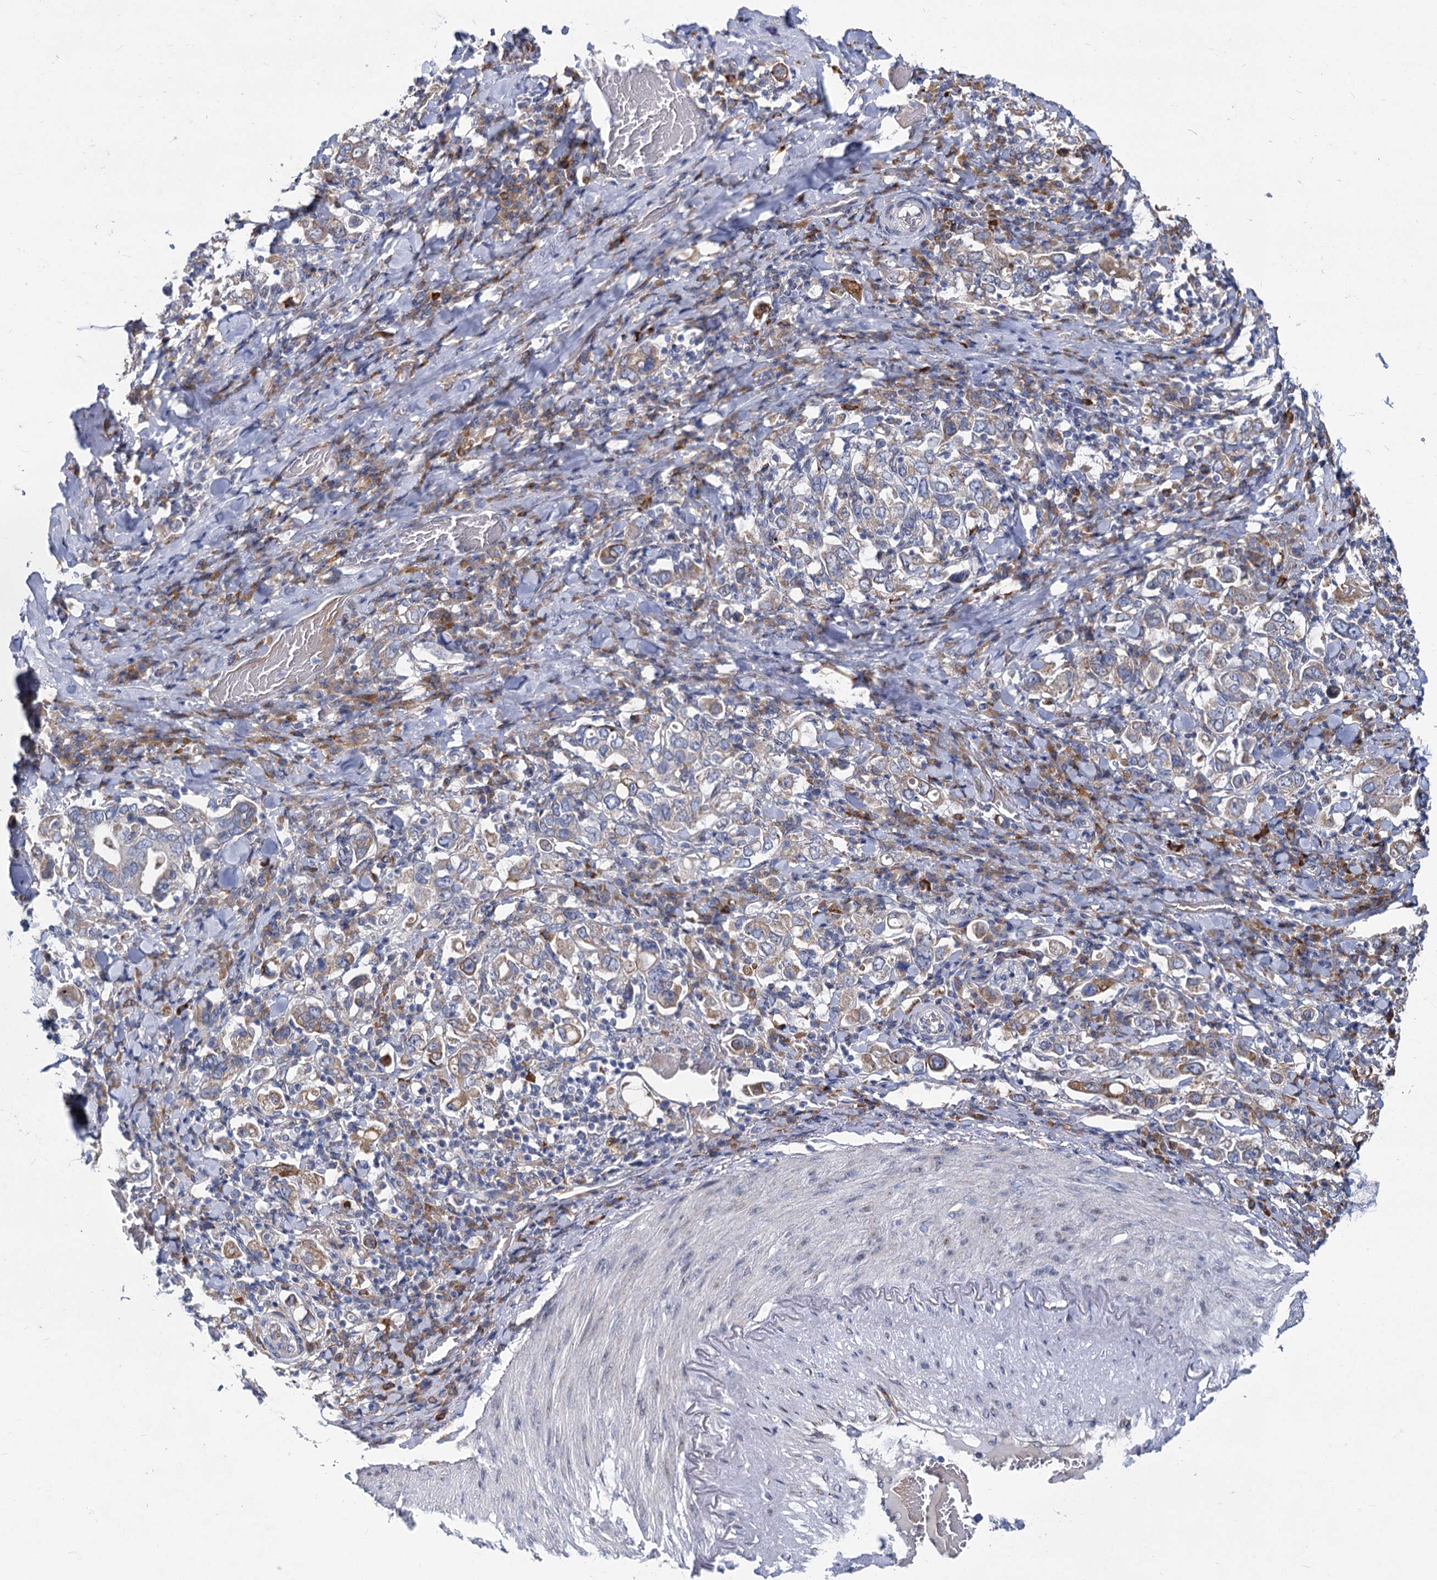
{"staining": {"intensity": "moderate", "quantity": "<25%", "location": "cytoplasmic/membranous"}, "tissue": "stomach cancer", "cell_type": "Tumor cells", "image_type": "cancer", "snomed": [{"axis": "morphology", "description": "Adenocarcinoma, NOS"}, {"axis": "topography", "description": "Stomach, upper"}], "caption": "Immunohistochemistry histopathology image of neoplastic tissue: adenocarcinoma (stomach) stained using IHC shows low levels of moderate protein expression localized specifically in the cytoplasmic/membranous of tumor cells, appearing as a cytoplasmic/membranous brown color.", "gene": "PRSS35", "patient": {"sex": "male", "age": 62}}